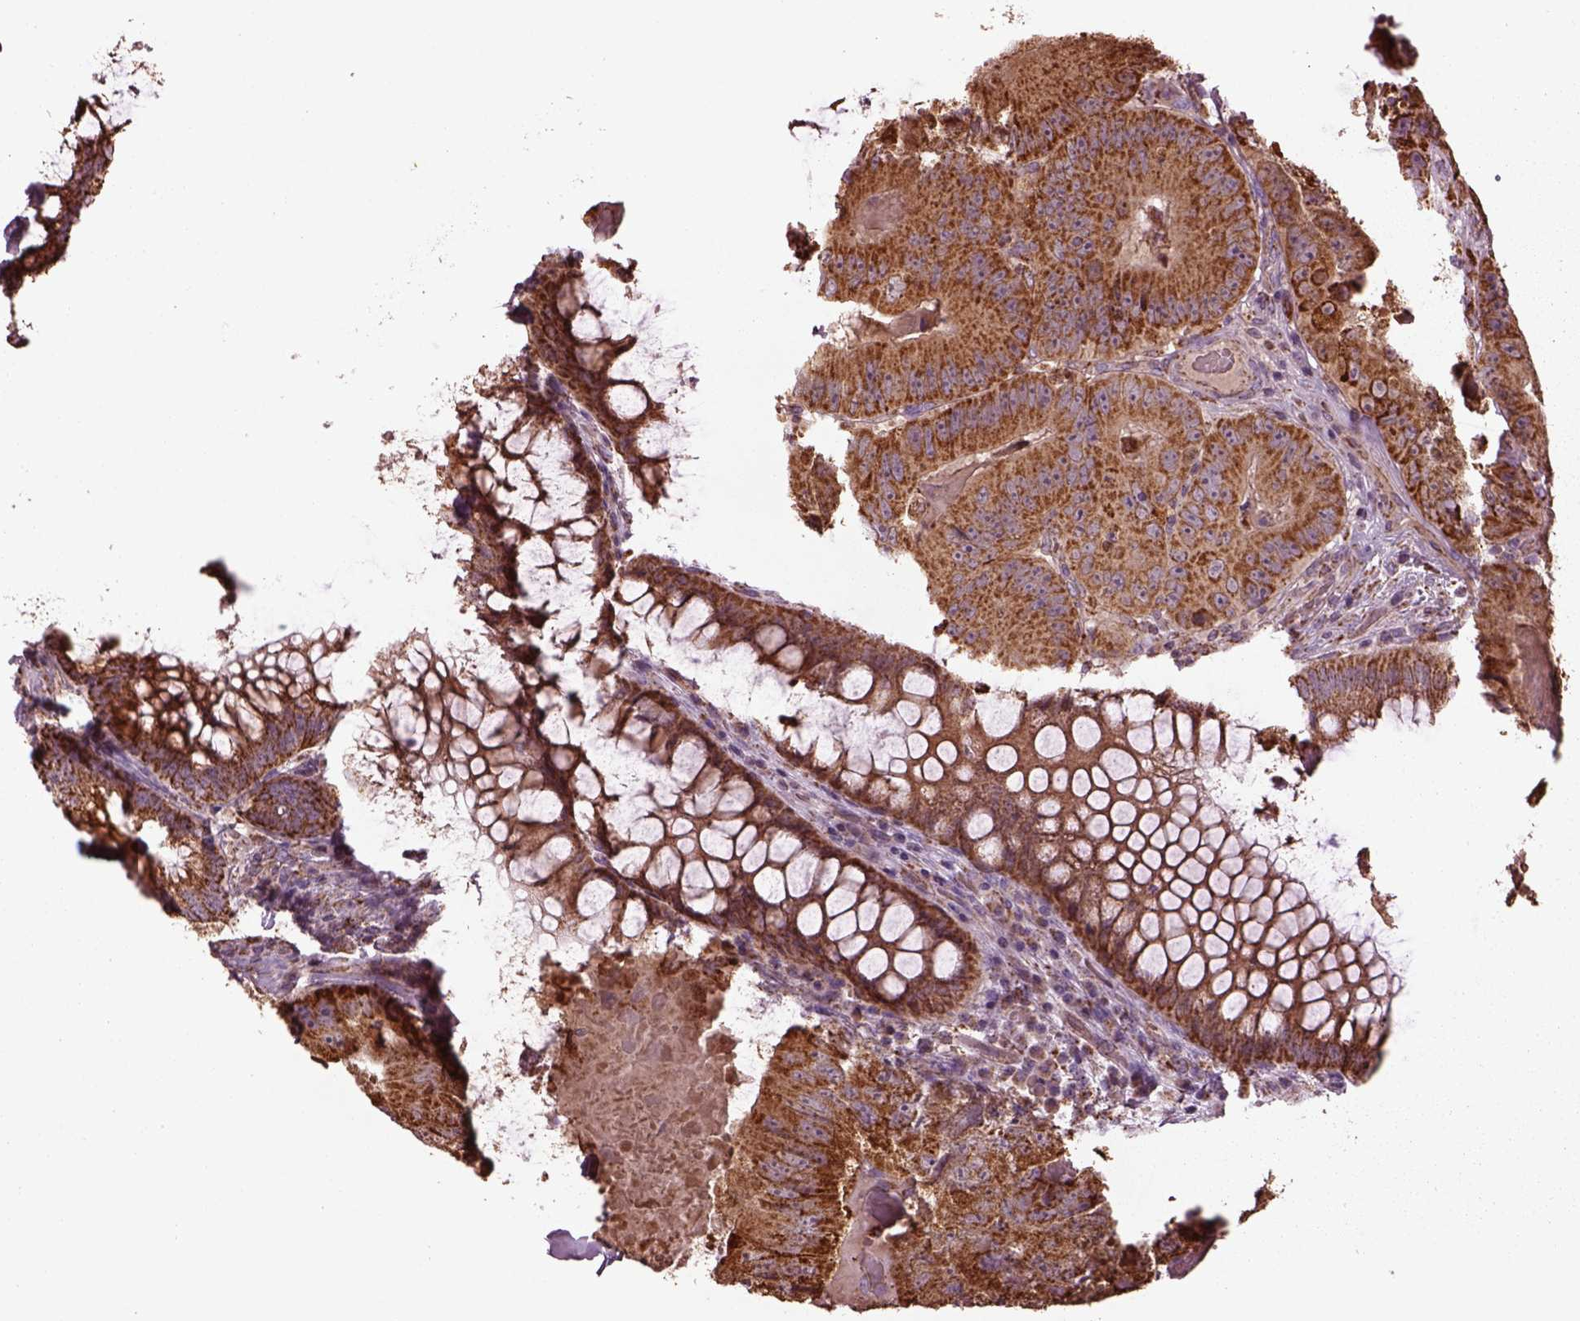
{"staining": {"intensity": "strong", "quantity": ">75%", "location": "cytoplasmic/membranous"}, "tissue": "colorectal cancer", "cell_type": "Tumor cells", "image_type": "cancer", "snomed": [{"axis": "morphology", "description": "Adenocarcinoma, NOS"}, {"axis": "topography", "description": "Colon"}], "caption": "High-power microscopy captured an immunohistochemistry (IHC) histopathology image of colorectal cancer (adenocarcinoma), revealing strong cytoplasmic/membranous expression in approximately >75% of tumor cells.", "gene": "TMEM254", "patient": {"sex": "female", "age": 86}}